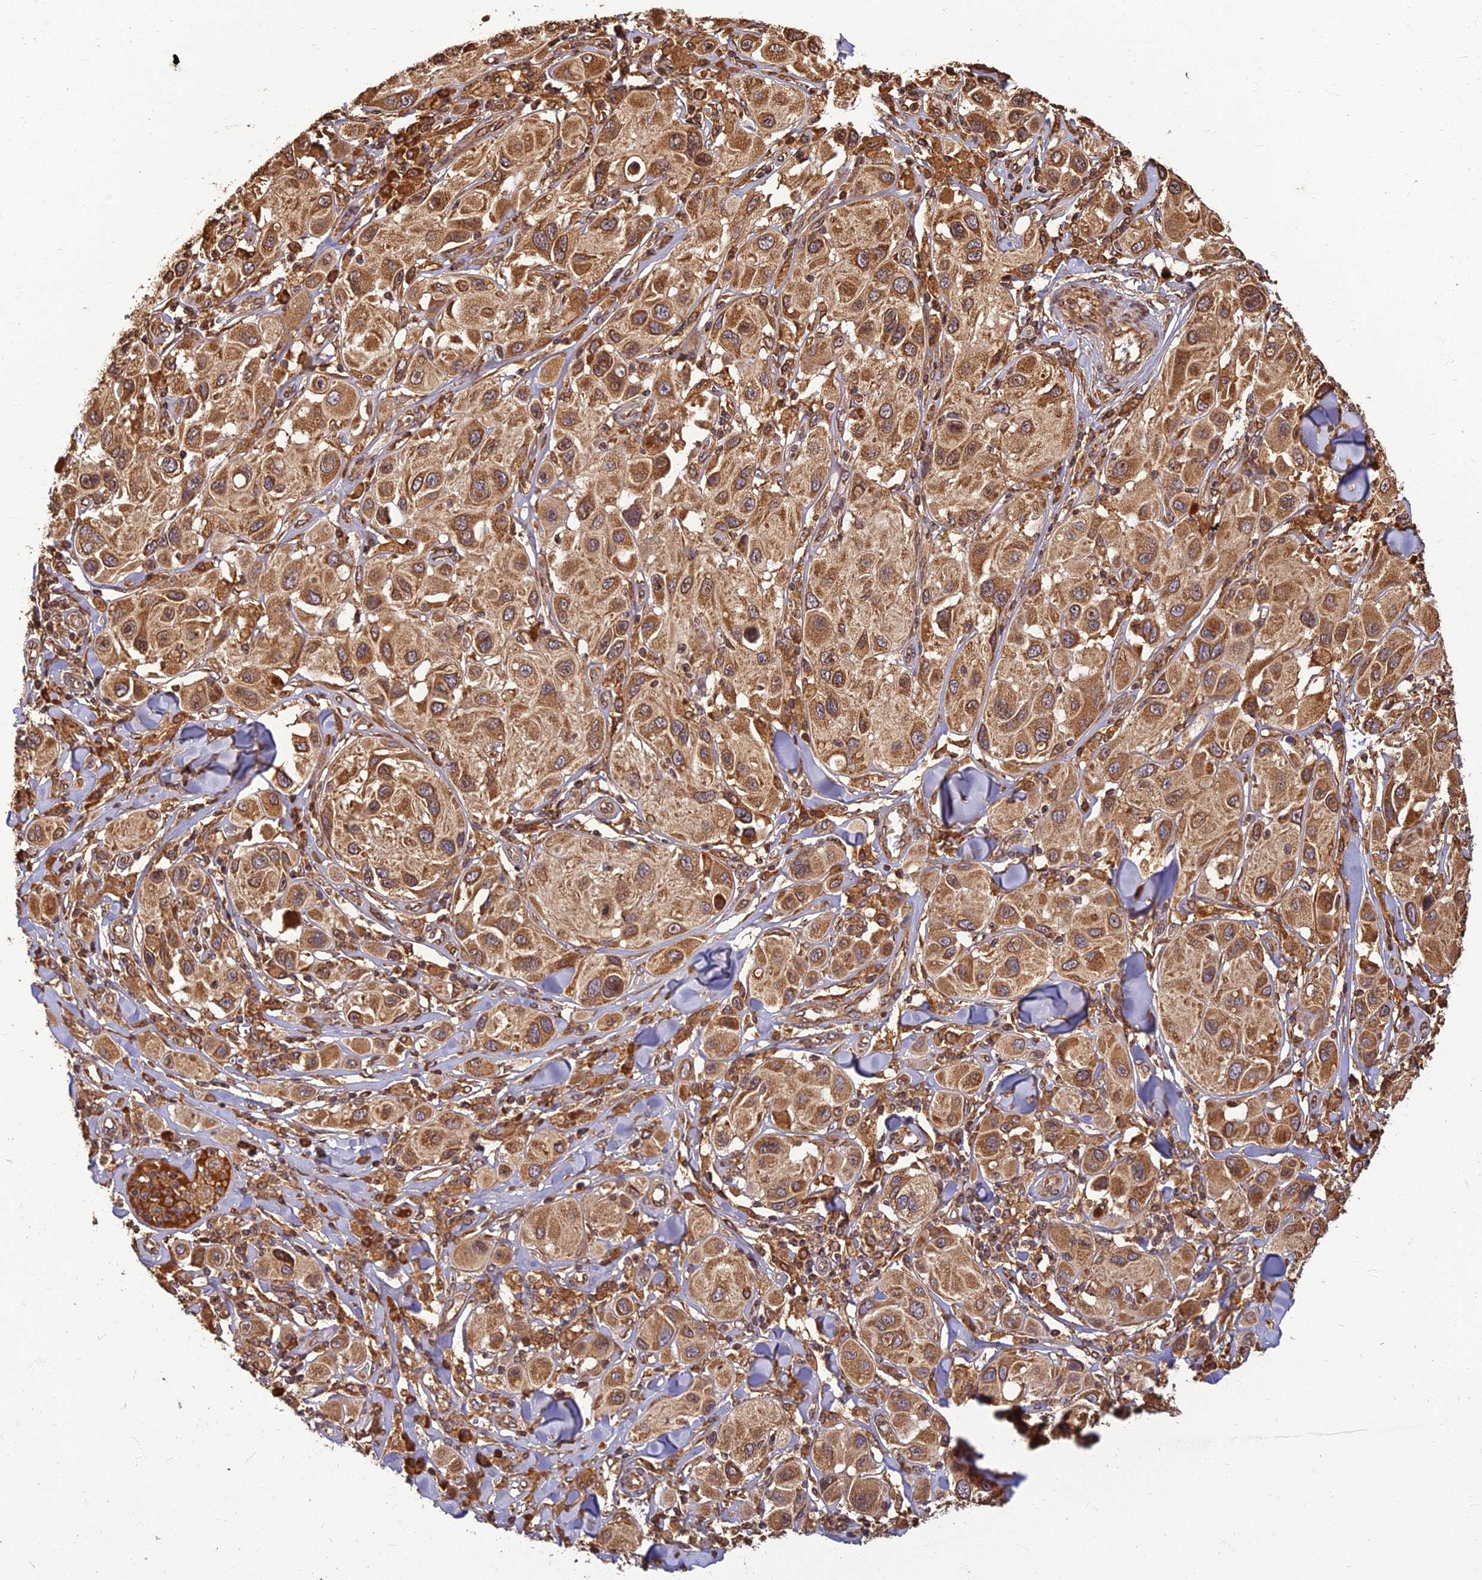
{"staining": {"intensity": "moderate", "quantity": ">75%", "location": "cytoplasmic/membranous"}, "tissue": "melanoma", "cell_type": "Tumor cells", "image_type": "cancer", "snomed": [{"axis": "morphology", "description": "Malignant melanoma, Metastatic site"}, {"axis": "topography", "description": "Skin"}], "caption": "Tumor cells demonstrate medium levels of moderate cytoplasmic/membranous staining in about >75% of cells in human malignant melanoma (metastatic site). The staining was performed using DAB, with brown indicating positive protein expression. Nuclei are stained blue with hematoxylin.", "gene": "CORO1C", "patient": {"sex": "male", "age": 41}}